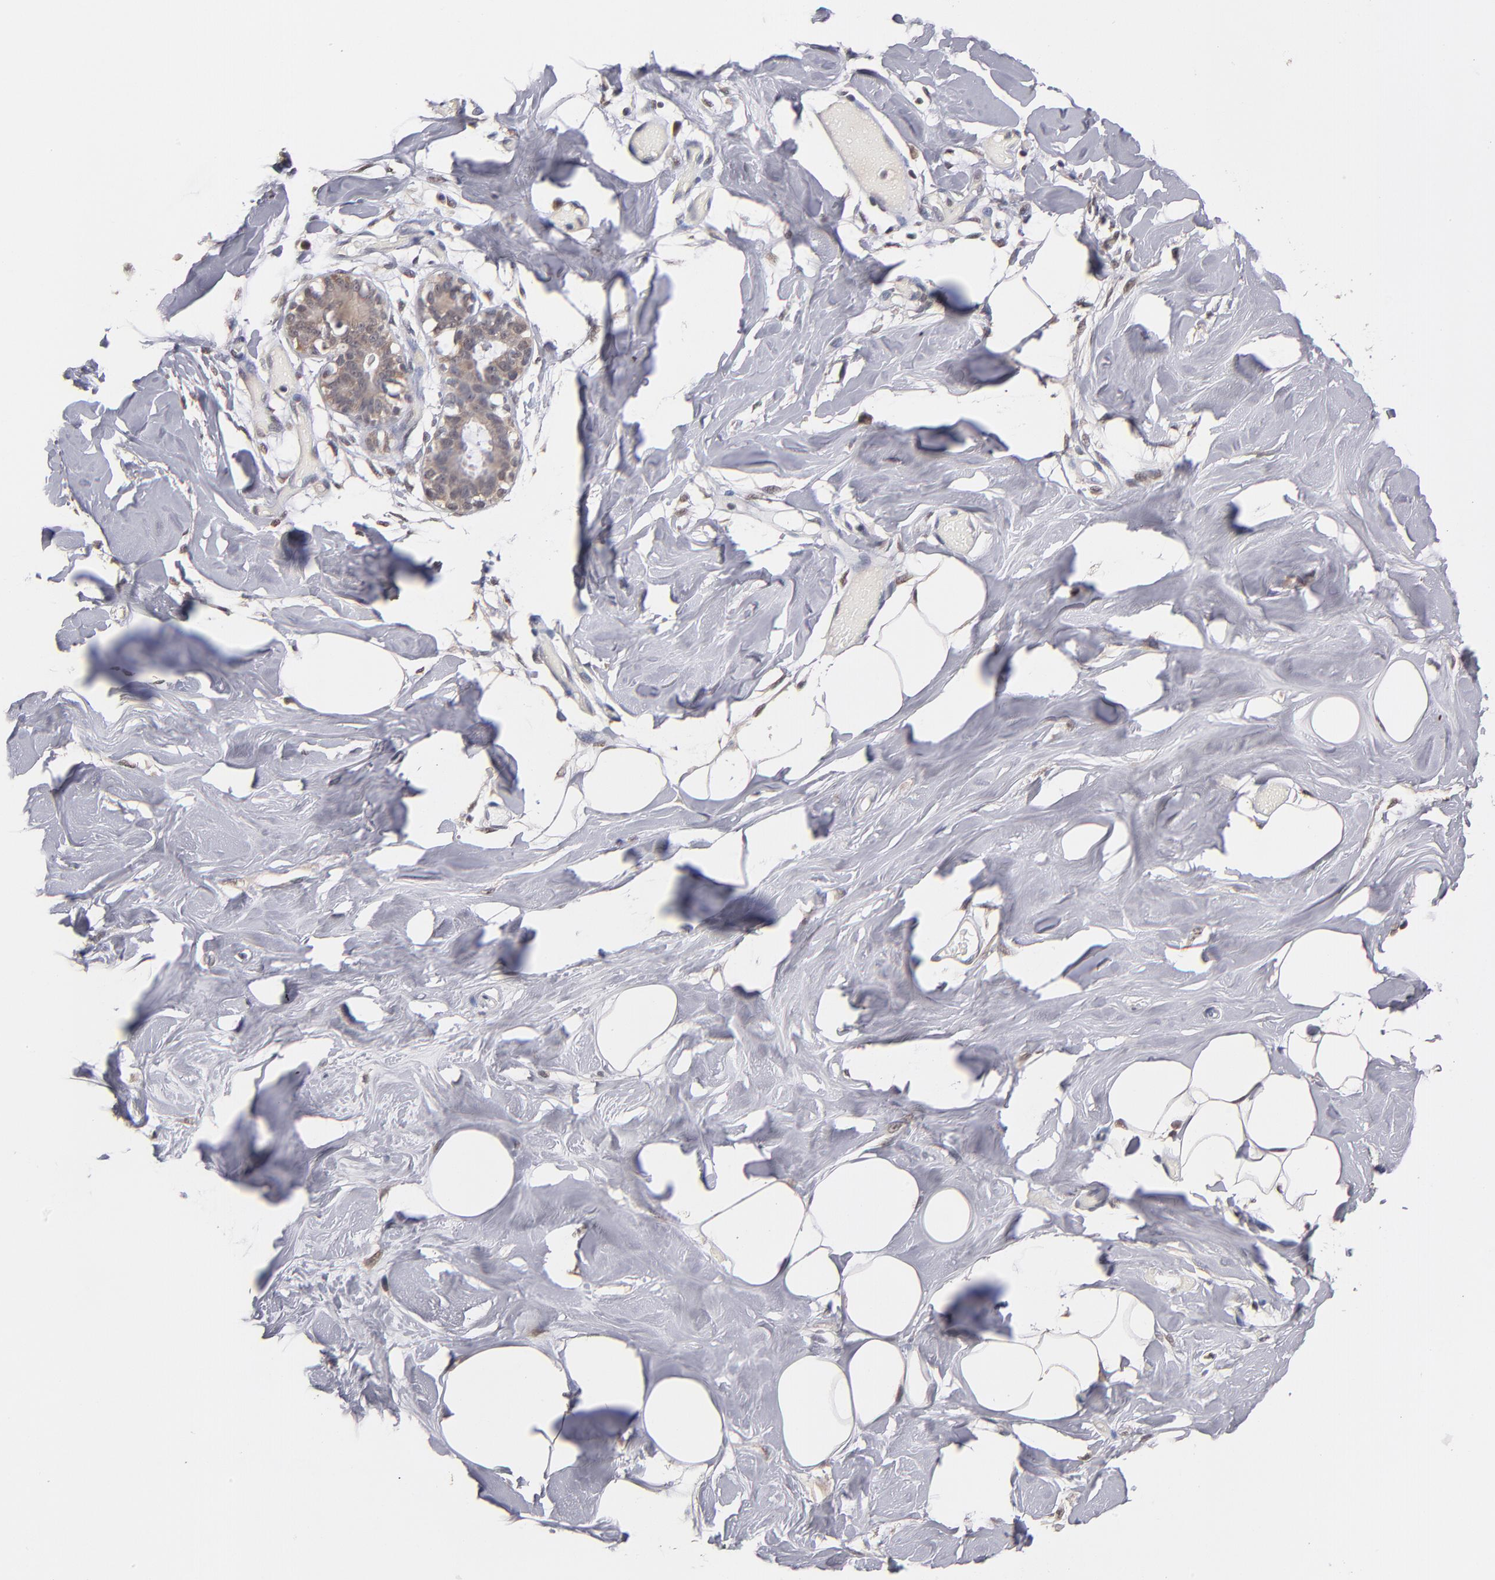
{"staining": {"intensity": "negative", "quantity": "none", "location": "none"}, "tissue": "breast", "cell_type": "Adipocytes", "image_type": "normal", "snomed": [{"axis": "morphology", "description": "Normal tissue, NOS"}, {"axis": "topography", "description": "Breast"}, {"axis": "topography", "description": "Soft tissue"}], "caption": "Adipocytes show no significant staining in unremarkable breast. (Brightfield microscopy of DAB (3,3'-diaminobenzidine) immunohistochemistry (IHC) at high magnification).", "gene": "PSMD10", "patient": {"sex": "female", "age": 25}}